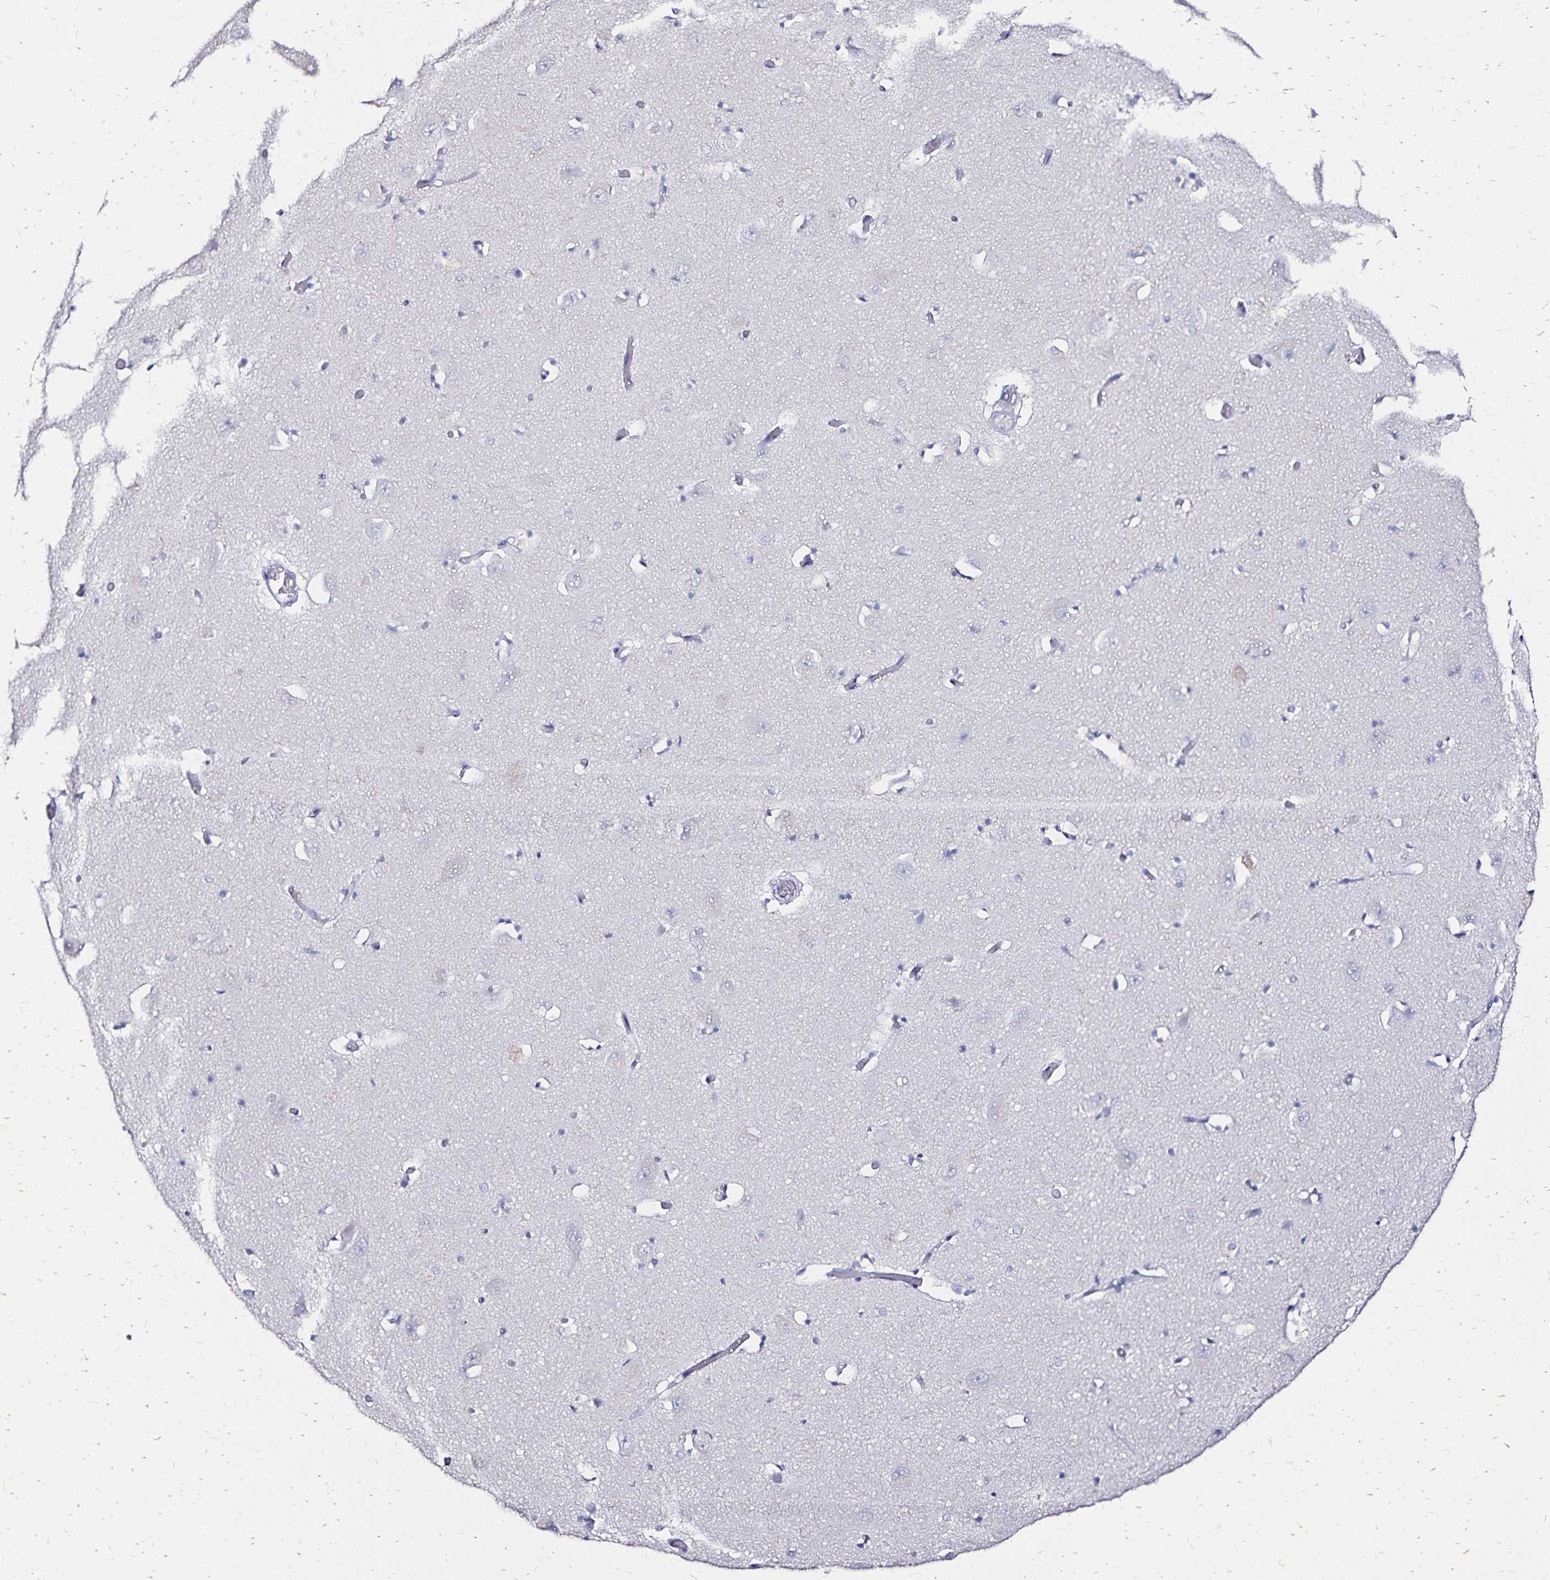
{"staining": {"intensity": "negative", "quantity": "none", "location": "none"}, "tissue": "caudate", "cell_type": "Glial cells", "image_type": "normal", "snomed": [{"axis": "morphology", "description": "Normal tissue, NOS"}, {"axis": "topography", "description": "Lateral ventricle wall"}, {"axis": "topography", "description": "Hippocampus"}], "caption": "Immunohistochemistry (IHC) of unremarkable human caudate exhibits no staining in glial cells. (Immunohistochemistry, brightfield microscopy, high magnification).", "gene": "SLC5A1", "patient": {"sex": "female", "age": 63}}